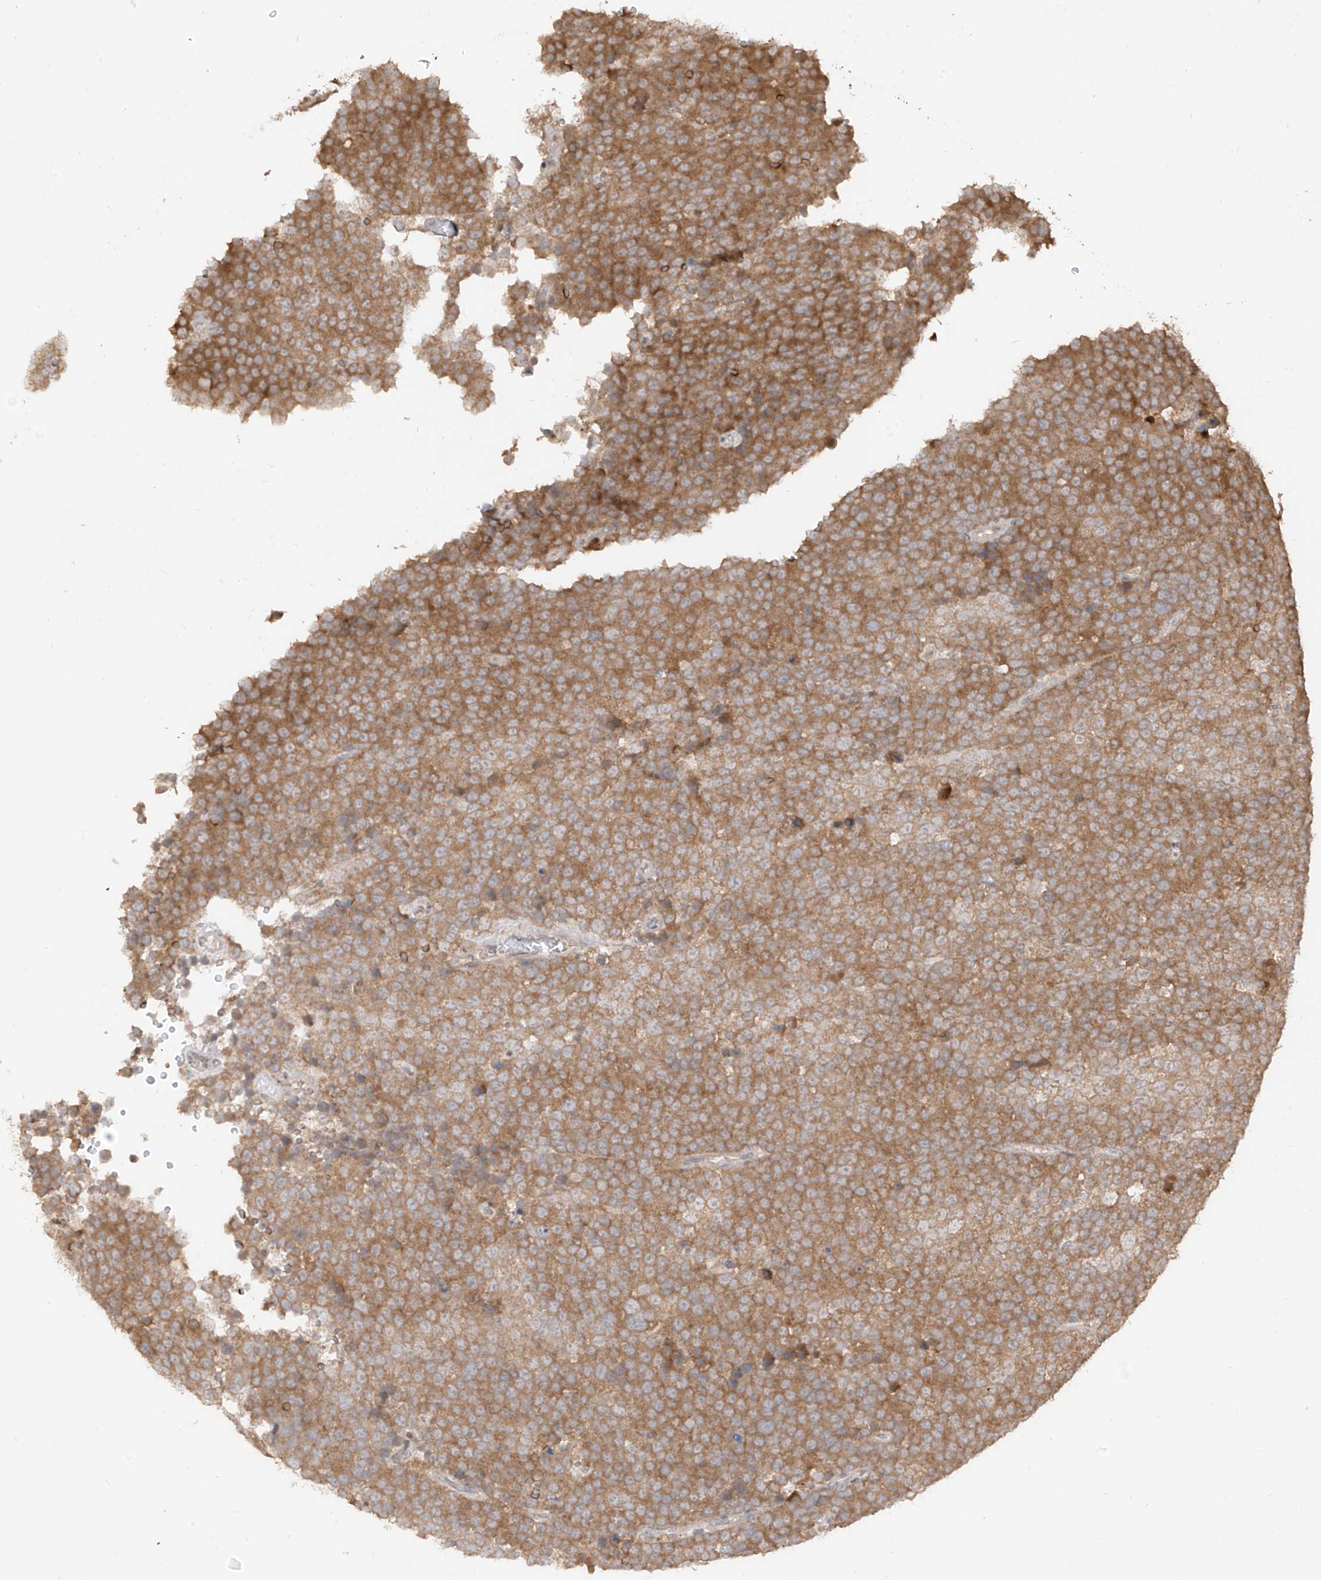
{"staining": {"intensity": "moderate", "quantity": ">75%", "location": "cytoplasmic/membranous"}, "tissue": "testis cancer", "cell_type": "Tumor cells", "image_type": "cancer", "snomed": [{"axis": "morphology", "description": "Seminoma, NOS"}, {"axis": "topography", "description": "Testis"}], "caption": "This micrograph exhibits immunohistochemistry (IHC) staining of human seminoma (testis), with medium moderate cytoplasmic/membranous expression in about >75% of tumor cells.", "gene": "COLGALT2", "patient": {"sex": "male", "age": 71}}